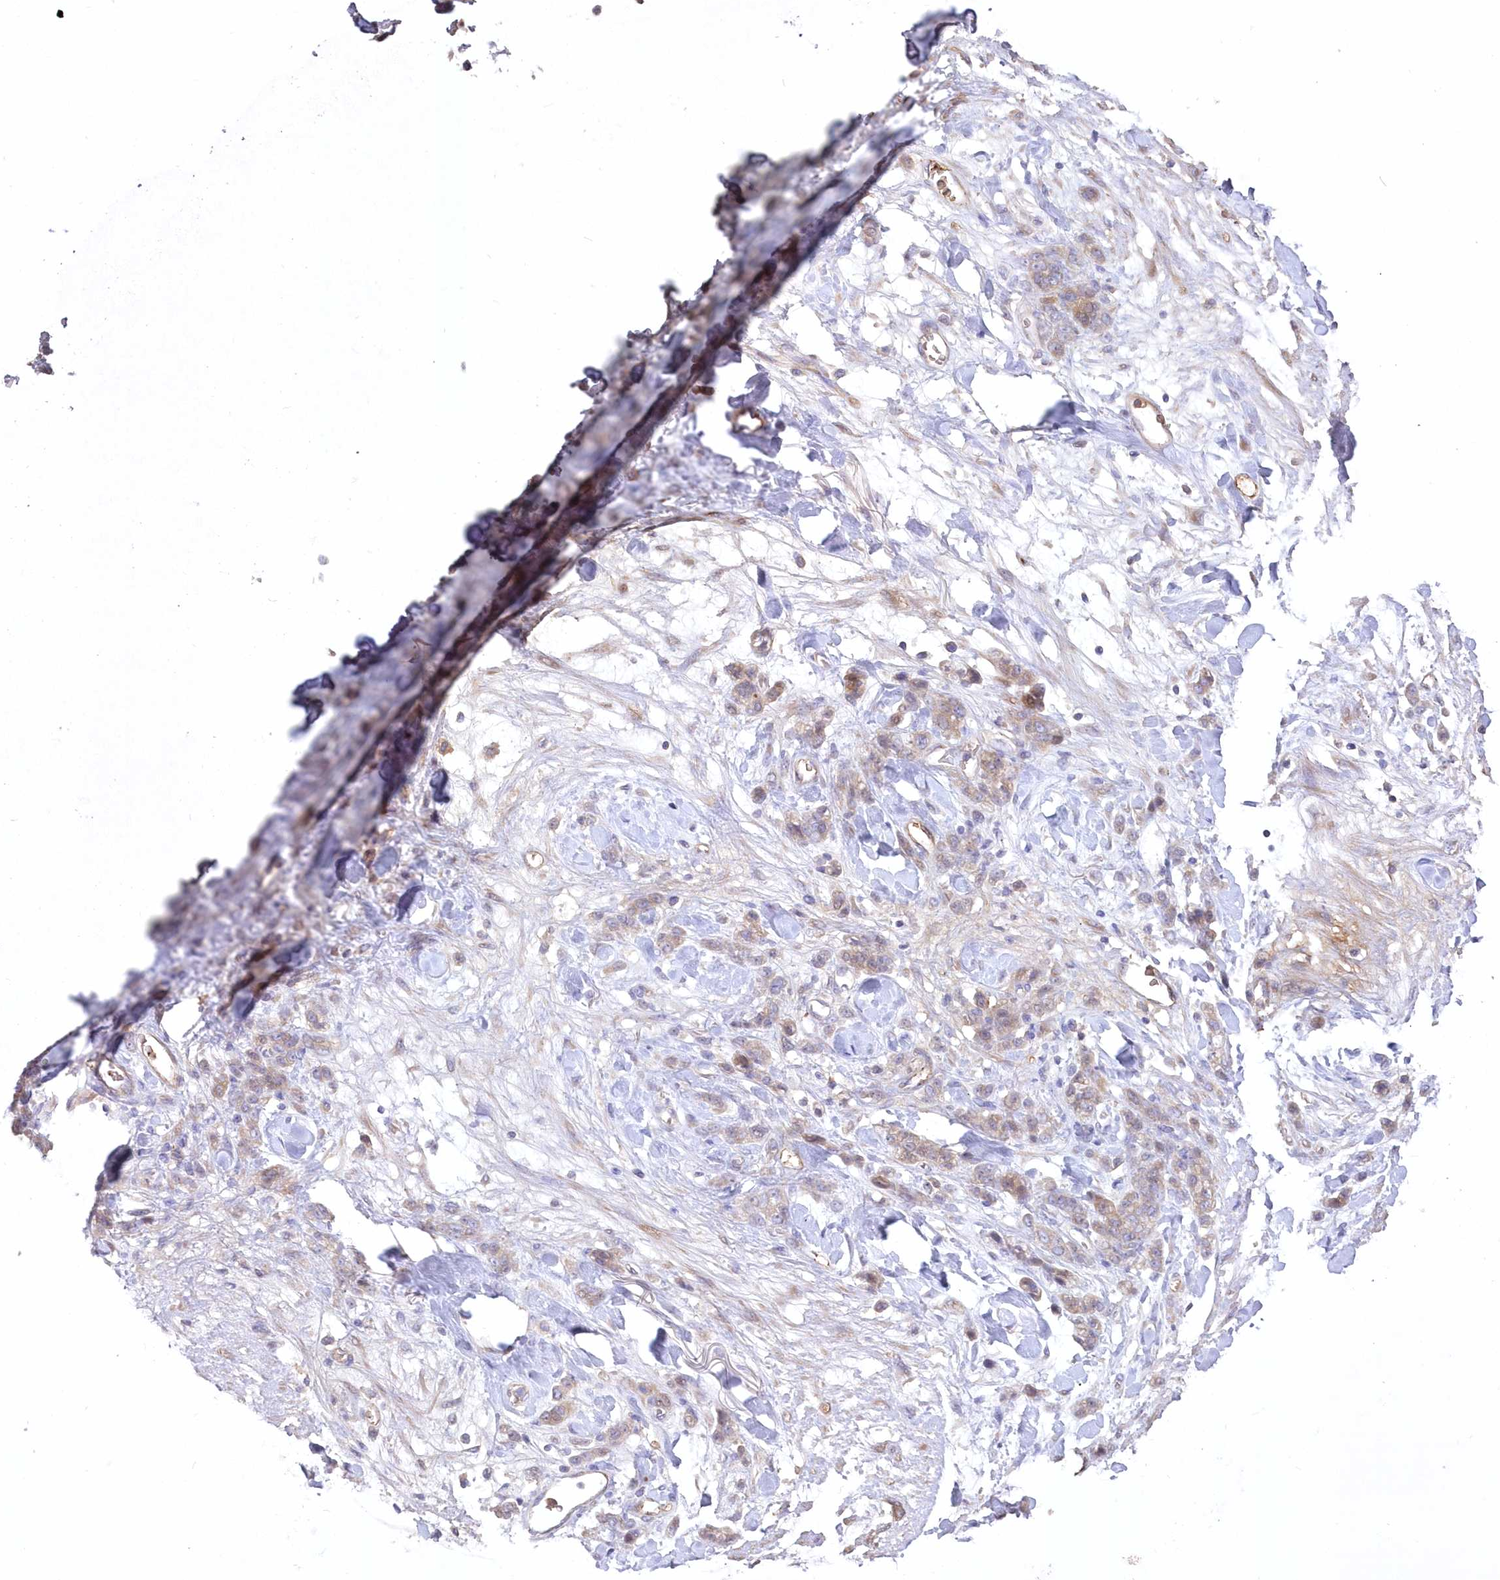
{"staining": {"intensity": "moderate", "quantity": ">75%", "location": "cytoplasmic/membranous"}, "tissue": "stomach cancer", "cell_type": "Tumor cells", "image_type": "cancer", "snomed": [{"axis": "morphology", "description": "Normal tissue, NOS"}, {"axis": "morphology", "description": "Adenocarcinoma, NOS"}, {"axis": "topography", "description": "Stomach"}], "caption": "Stomach cancer stained with IHC demonstrates moderate cytoplasmic/membranous staining in approximately >75% of tumor cells.", "gene": "WBP1L", "patient": {"sex": "male", "age": 82}}